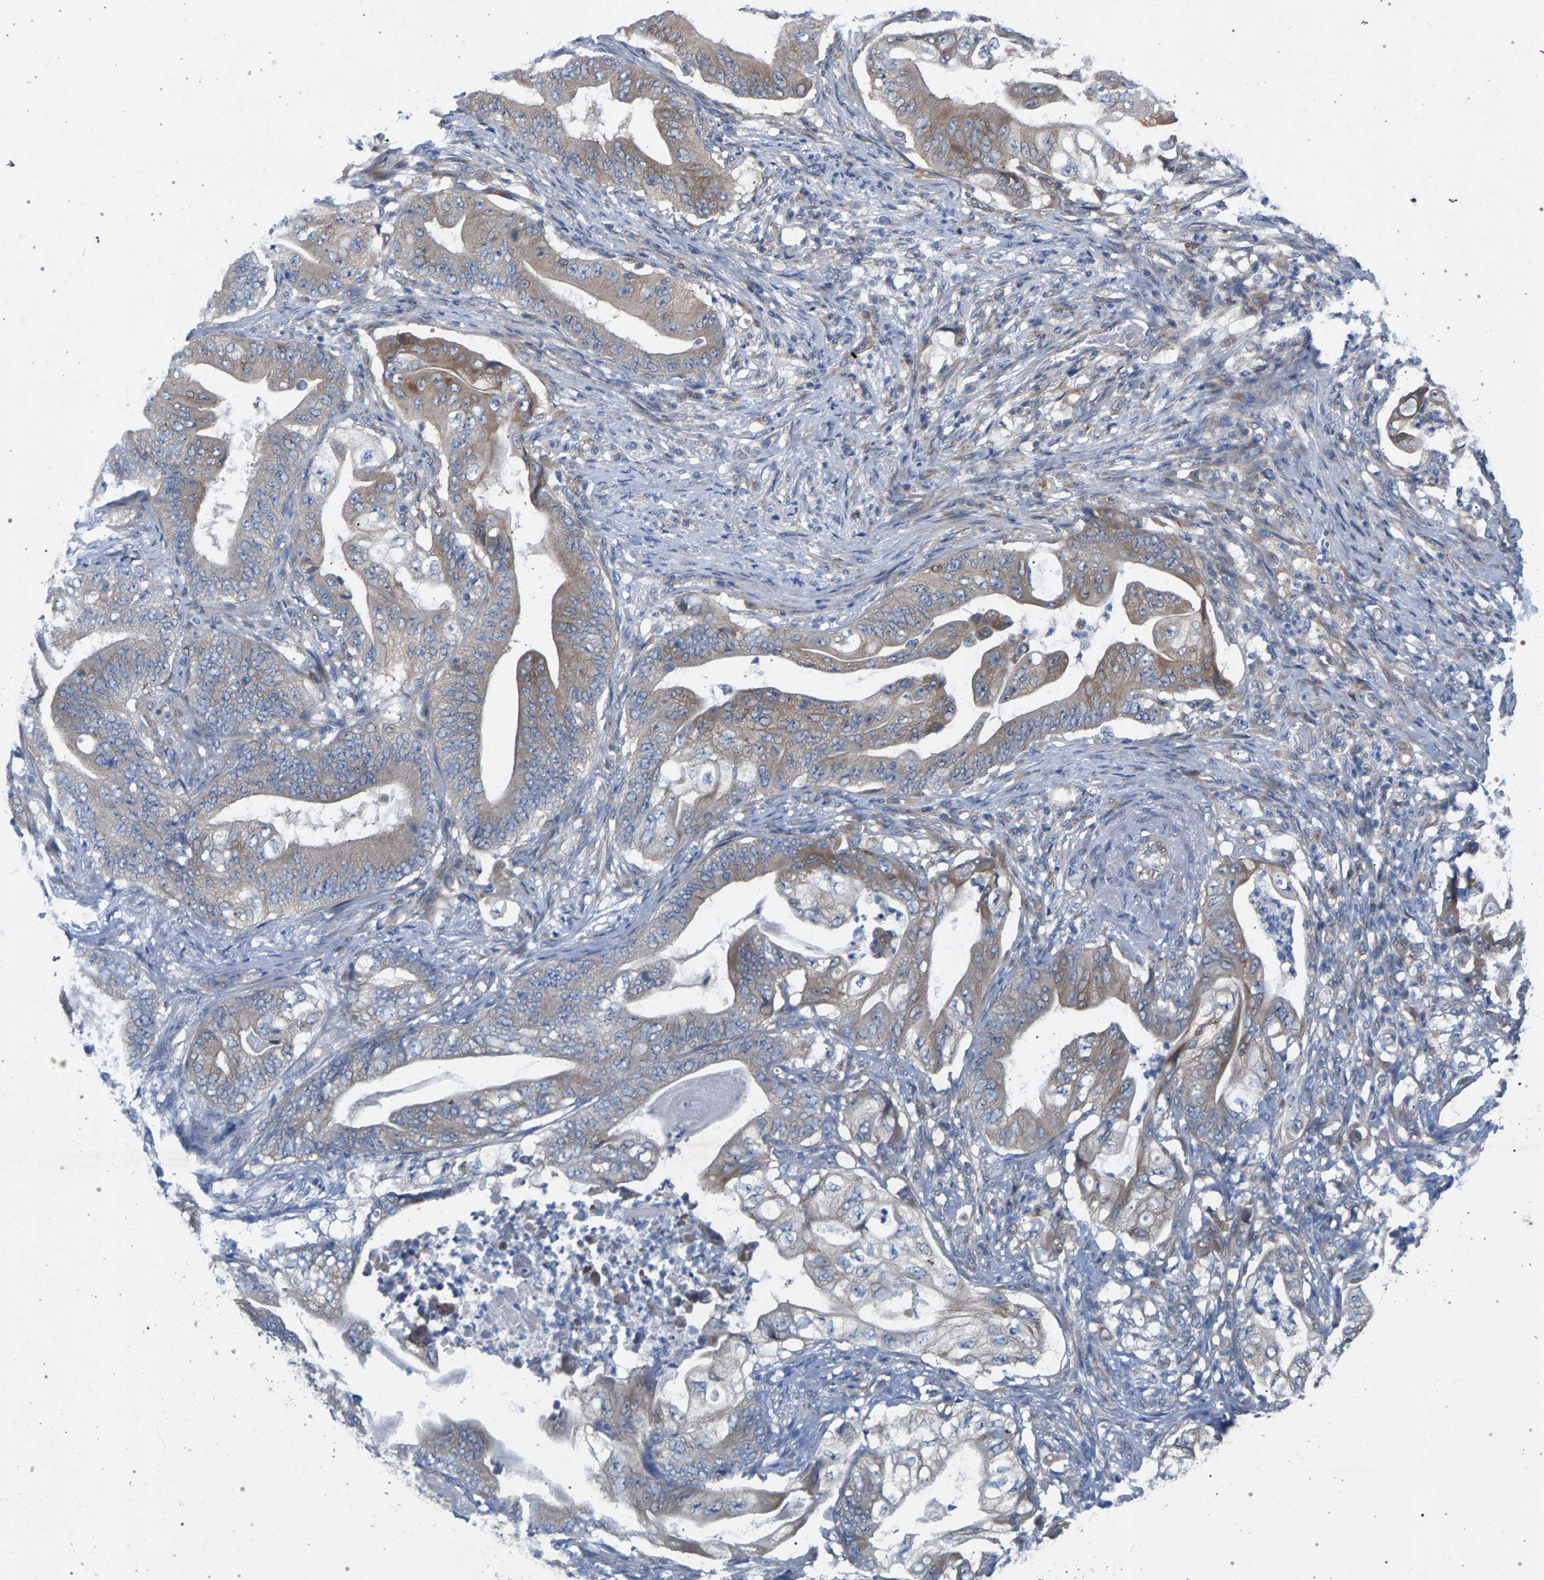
{"staining": {"intensity": "weak", "quantity": ">75%", "location": "cytoplasmic/membranous"}, "tissue": "stomach cancer", "cell_type": "Tumor cells", "image_type": "cancer", "snomed": [{"axis": "morphology", "description": "Adenocarcinoma, NOS"}, {"axis": "topography", "description": "Stomach"}], "caption": "Human stomach adenocarcinoma stained with a brown dye reveals weak cytoplasmic/membranous positive positivity in about >75% of tumor cells.", "gene": "MAMDC2", "patient": {"sex": "female", "age": 73}}